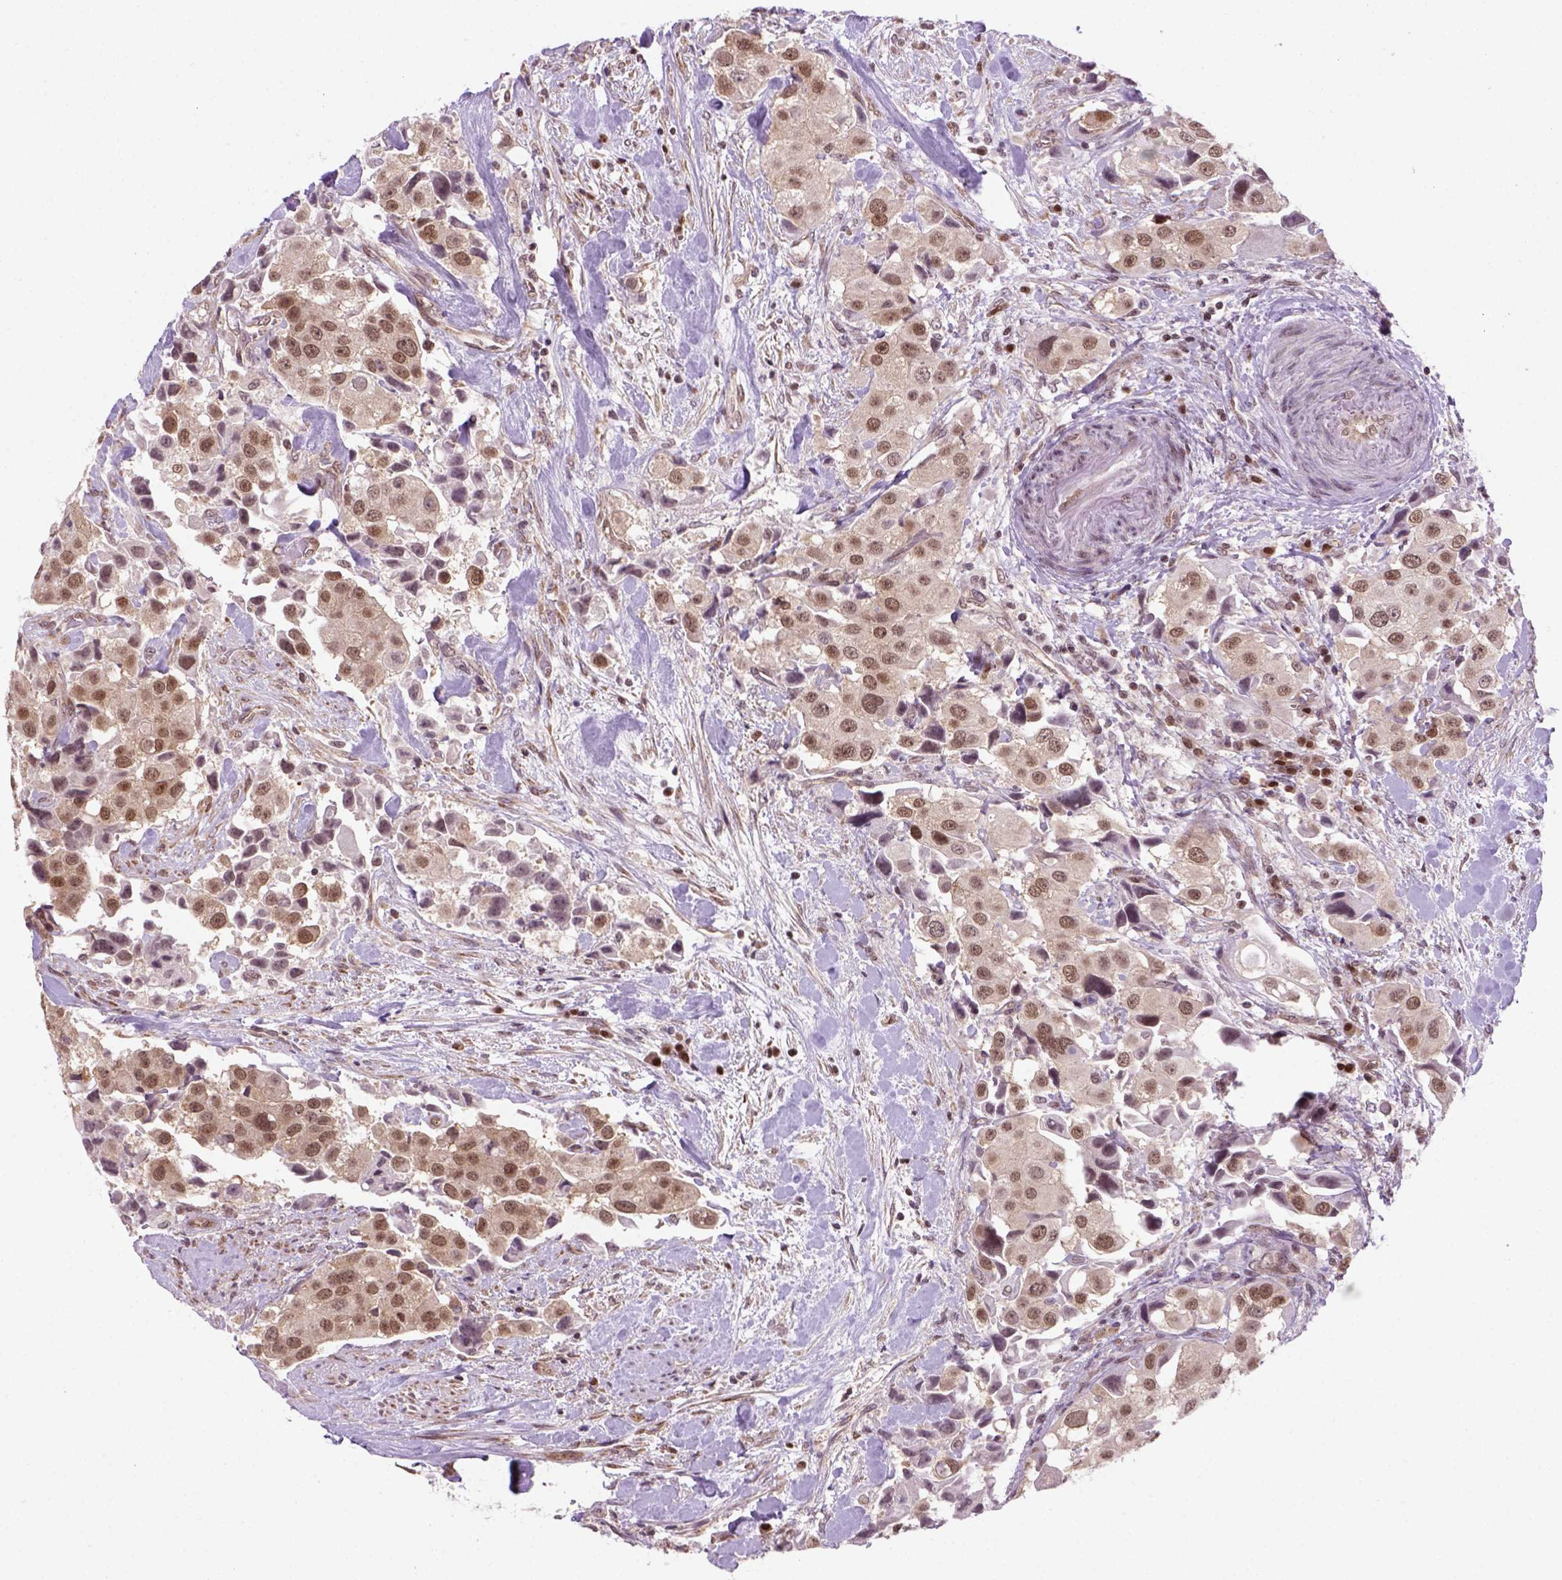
{"staining": {"intensity": "moderate", "quantity": "25%-75%", "location": "cytoplasmic/membranous,nuclear"}, "tissue": "urothelial cancer", "cell_type": "Tumor cells", "image_type": "cancer", "snomed": [{"axis": "morphology", "description": "Urothelial carcinoma, High grade"}, {"axis": "topography", "description": "Urinary bladder"}], "caption": "IHC image of urothelial cancer stained for a protein (brown), which demonstrates medium levels of moderate cytoplasmic/membranous and nuclear staining in about 25%-75% of tumor cells.", "gene": "MGMT", "patient": {"sex": "female", "age": 64}}